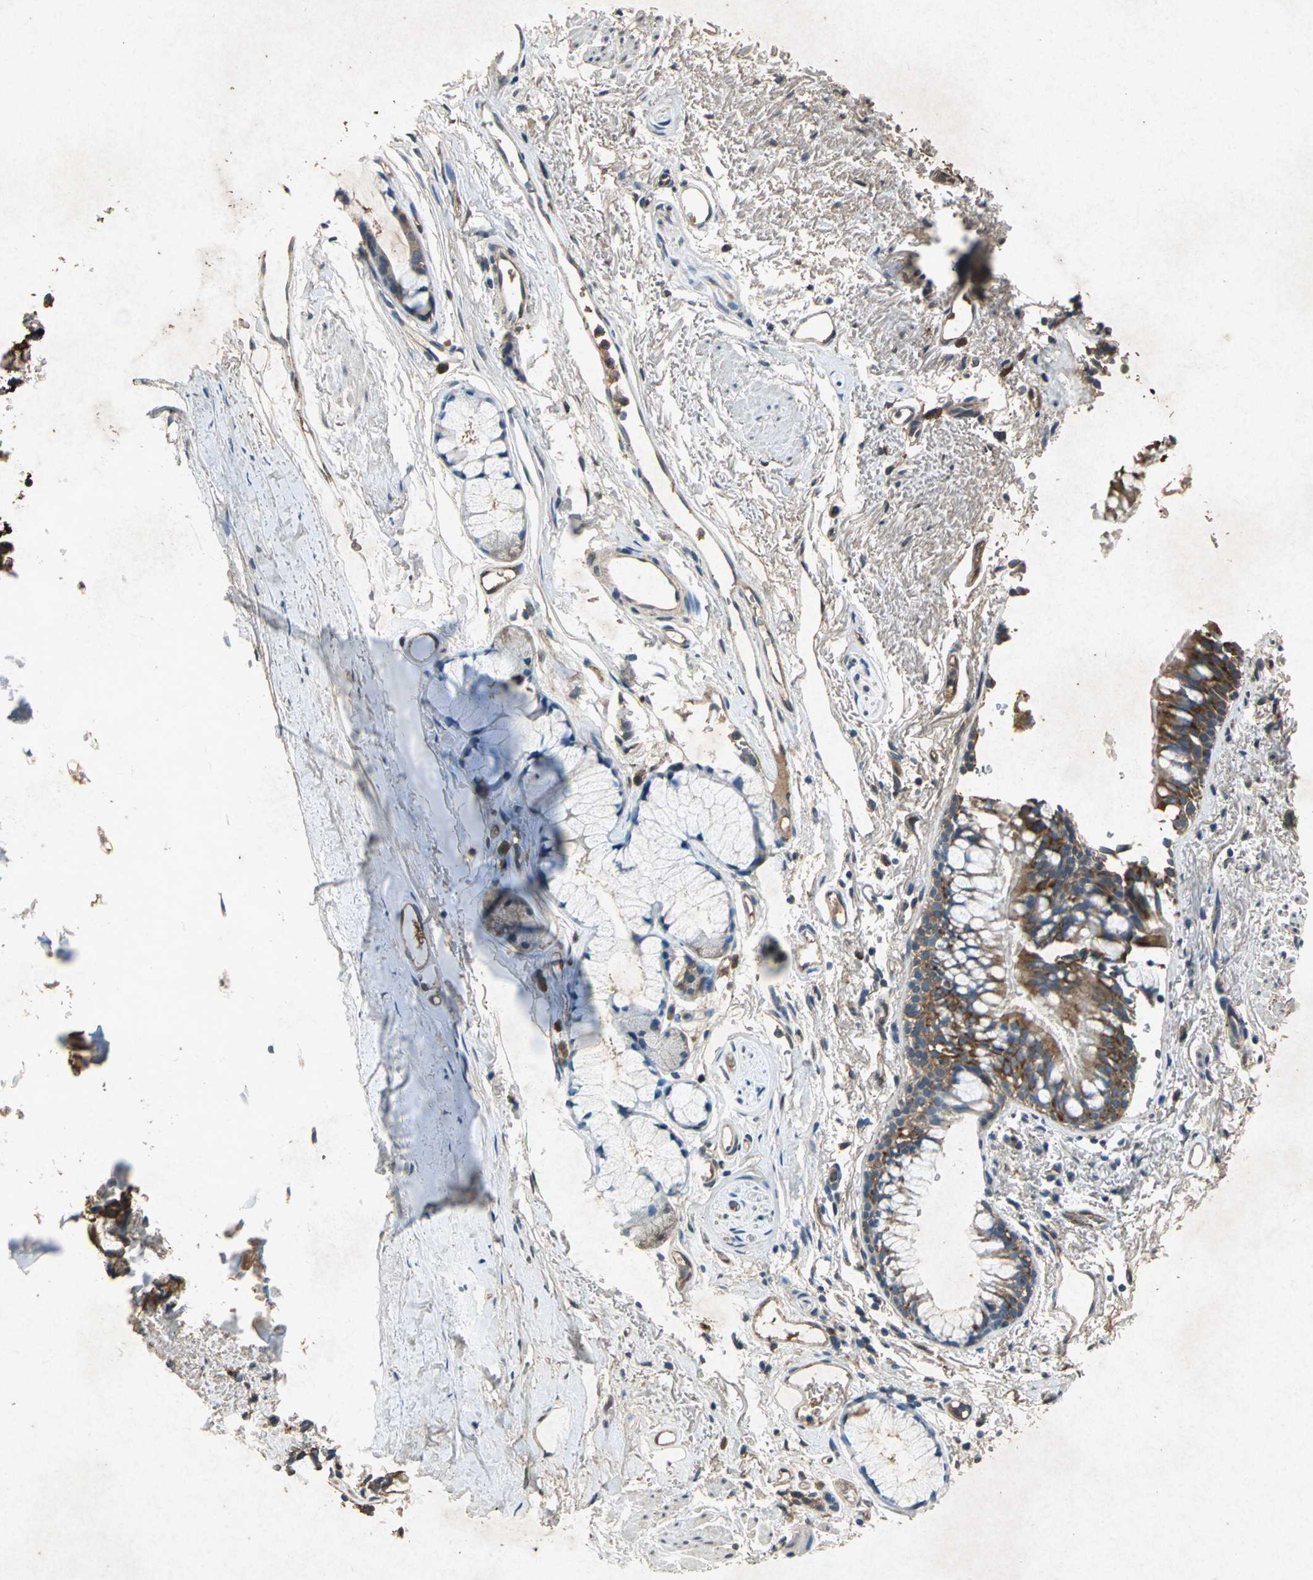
{"staining": {"intensity": "strong", "quantity": ">75%", "location": "cytoplasmic/membranous"}, "tissue": "bronchus", "cell_type": "Respiratory epithelial cells", "image_type": "normal", "snomed": [{"axis": "morphology", "description": "Normal tissue, NOS"}, {"axis": "topography", "description": "Bronchus"}], "caption": "This image shows immunohistochemistry staining of unremarkable bronchus, with high strong cytoplasmic/membranous staining in about >75% of respiratory epithelial cells.", "gene": "HSP90AB1", "patient": {"sex": "female", "age": 73}}